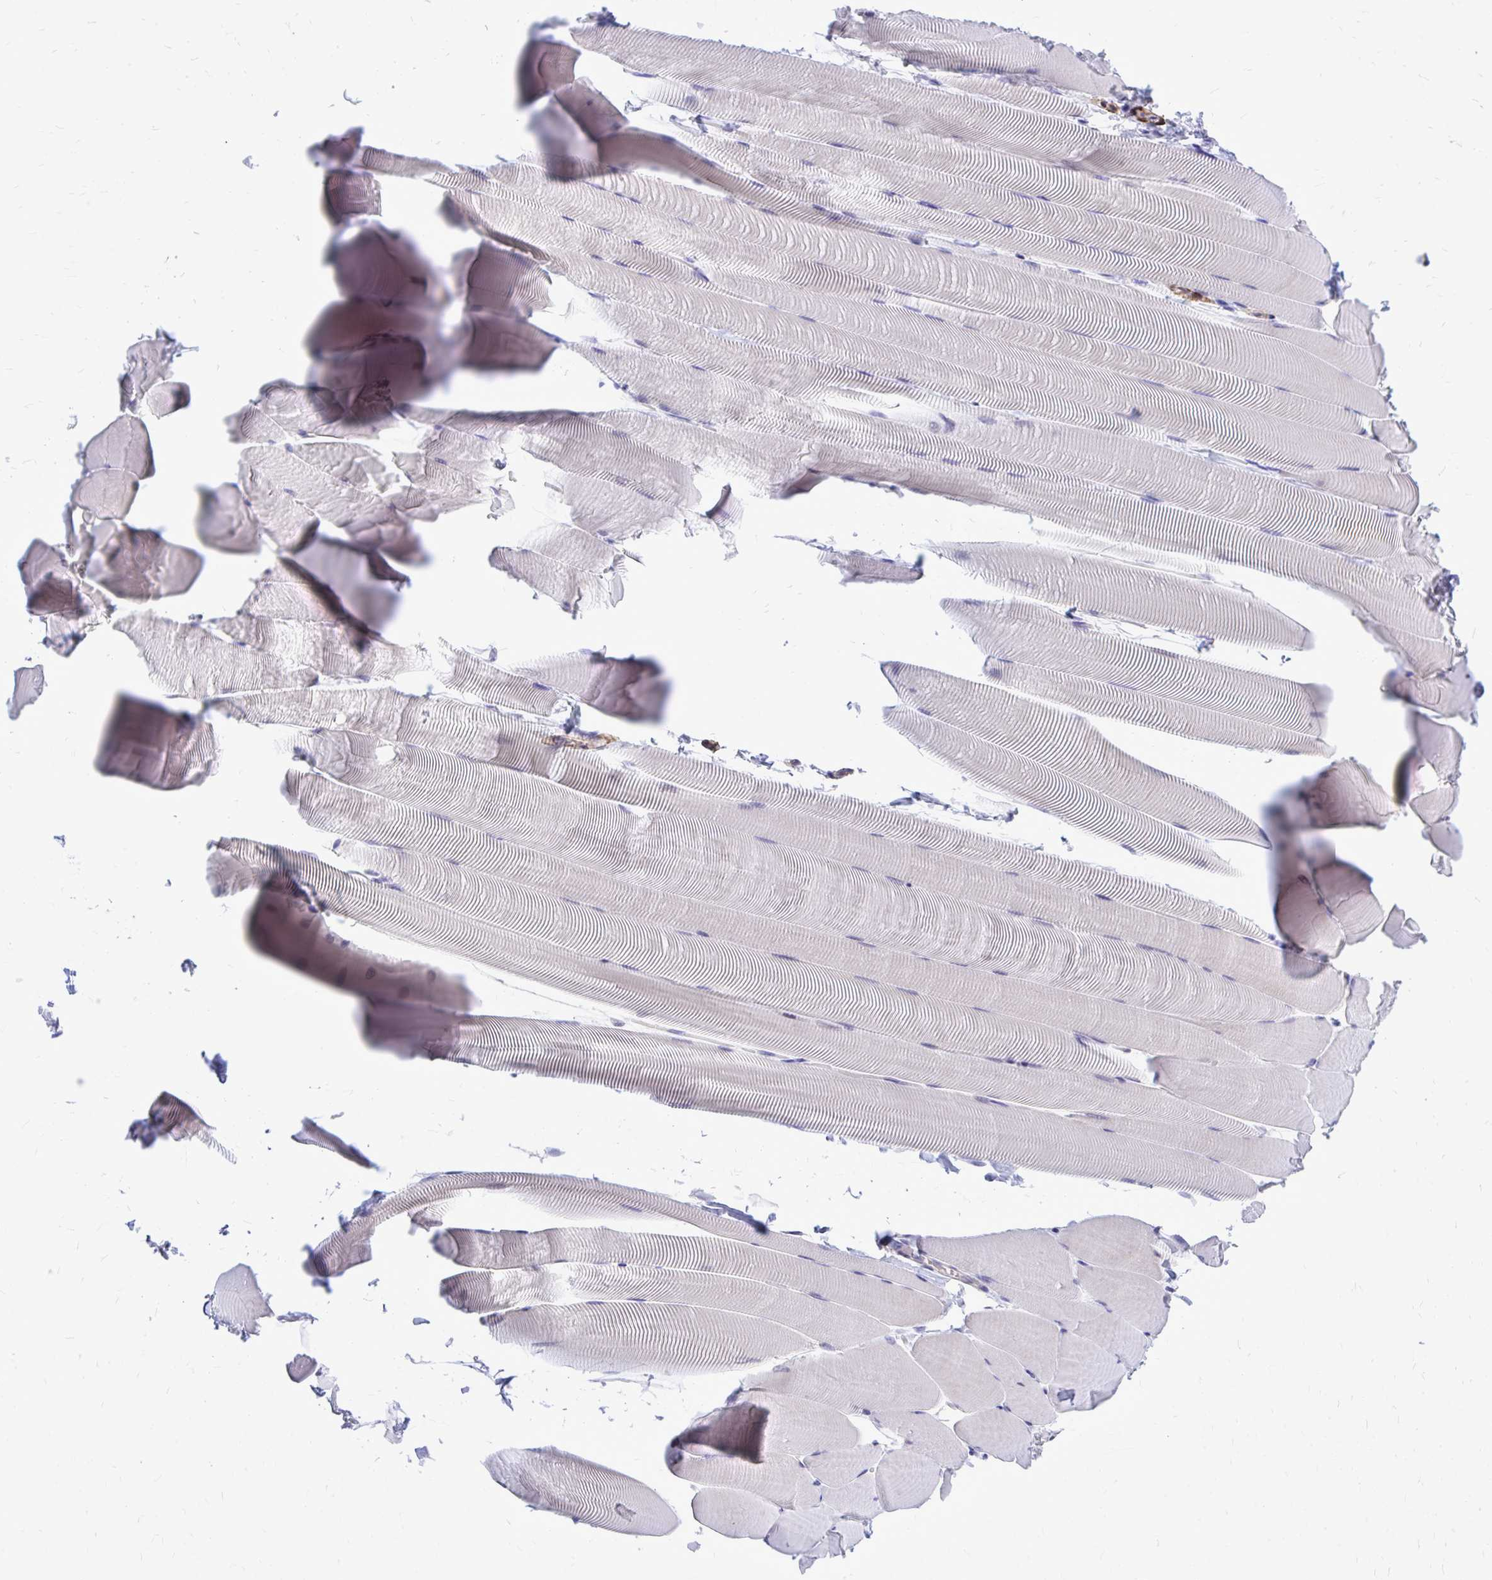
{"staining": {"intensity": "negative", "quantity": "none", "location": "none"}, "tissue": "skeletal muscle", "cell_type": "Myocytes", "image_type": "normal", "snomed": [{"axis": "morphology", "description": "Normal tissue, NOS"}, {"axis": "topography", "description": "Skeletal muscle"}], "caption": "DAB (3,3'-diaminobenzidine) immunohistochemical staining of normal human skeletal muscle exhibits no significant staining in myocytes.", "gene": "ZBTB25", "patient": {"sex": "male", "age": 25}}